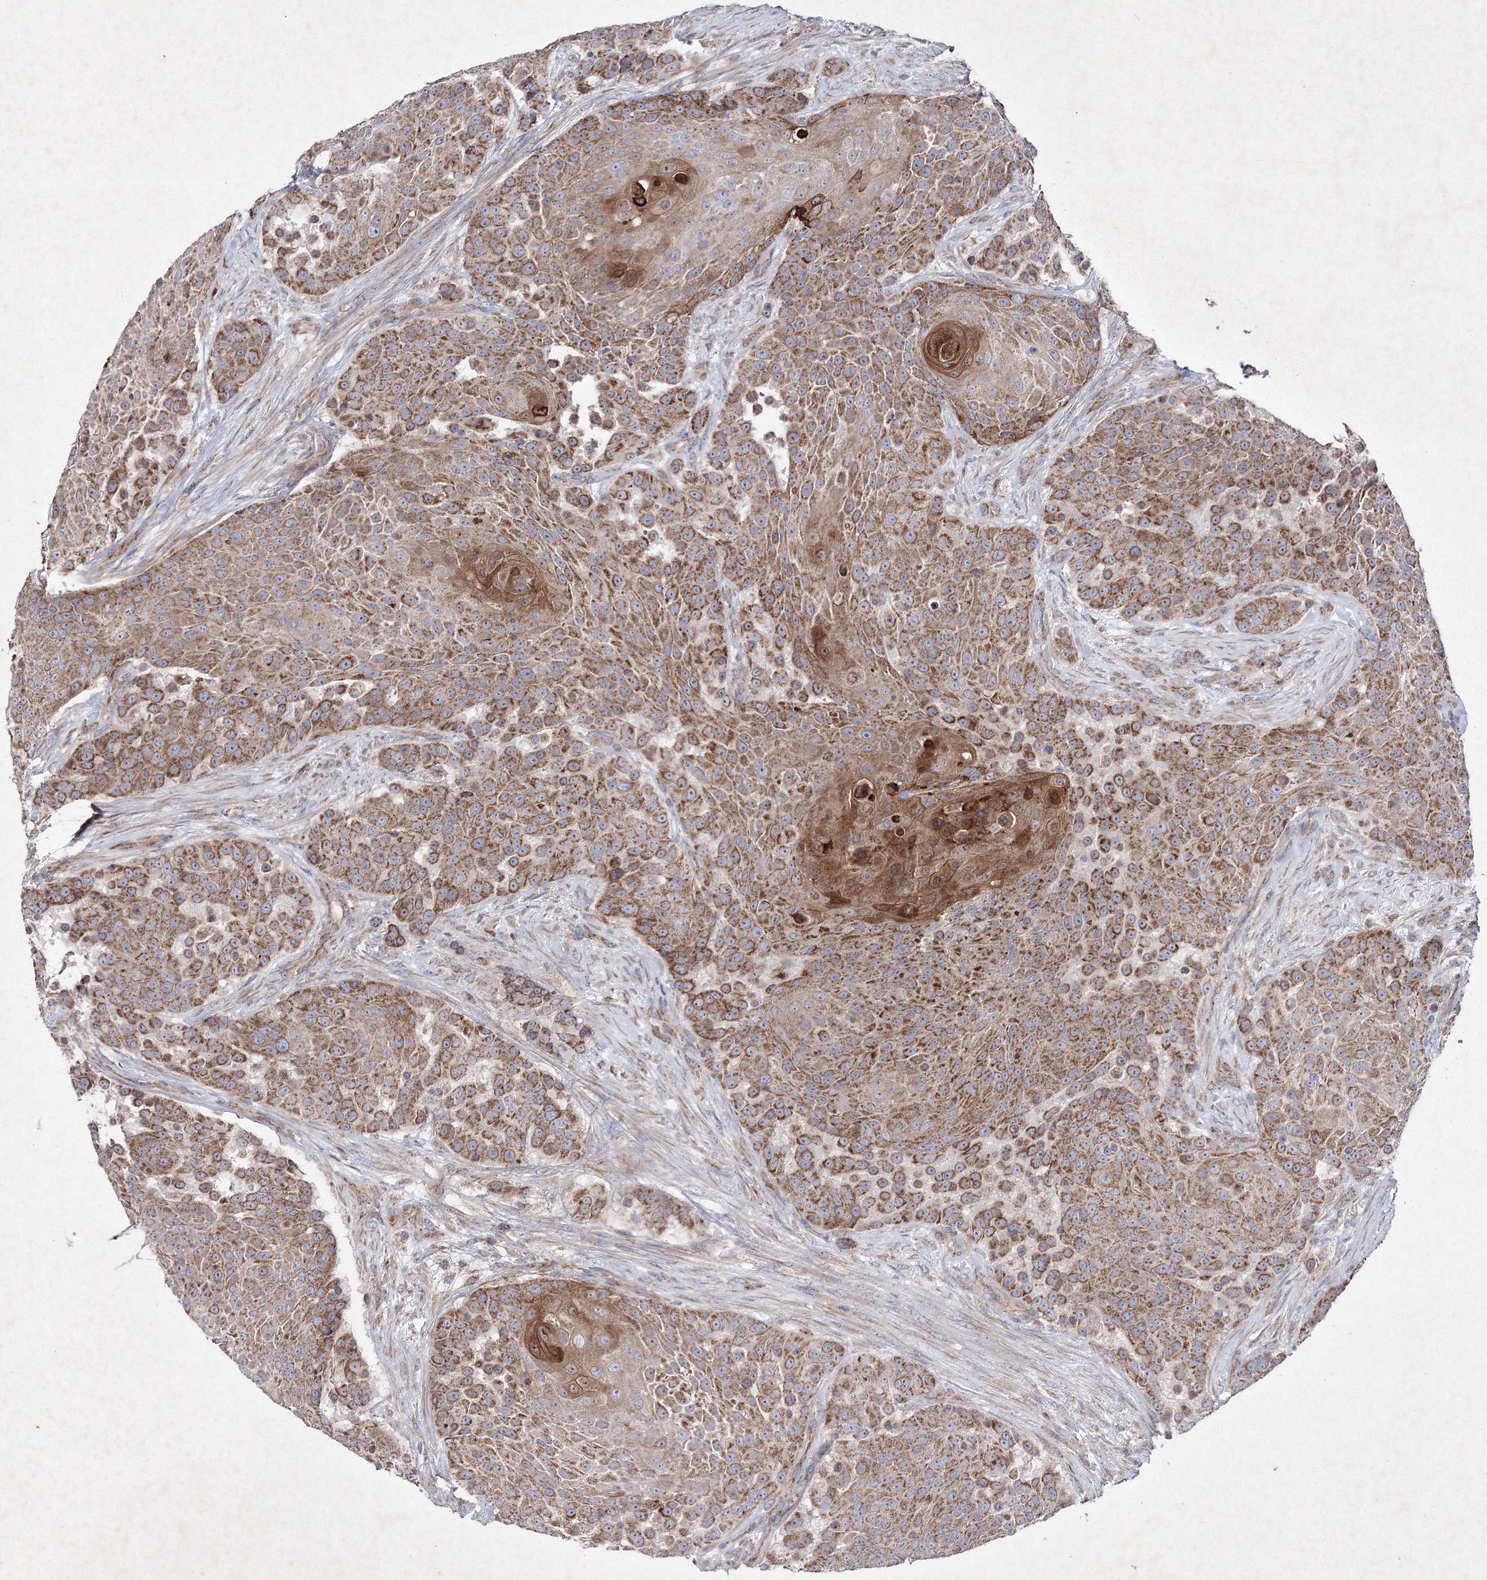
{"staining": {"intensity": "strong", "quantity": ">75%", "location": "cytoplasmic/membranous"}, "tissue": "urothelial cancer", "cell_type": "Tumor cells", "image_type": "cancer", "snomed": [{"axis": "morphology", "description": "Urothelial carcinoma, High grade"}, {"axis": "topography", "description": "Urinary bladder"}], "caption": "Immunohistochemical staining of human urothelial cancer exhibits high levels of strong cytoplasmic/membranous protein positivity in approximately >75% of tumor cells. Nuclei are stained in blue.", "gene": "GFM1", "patient": {"sex": "female", "age": 63}}